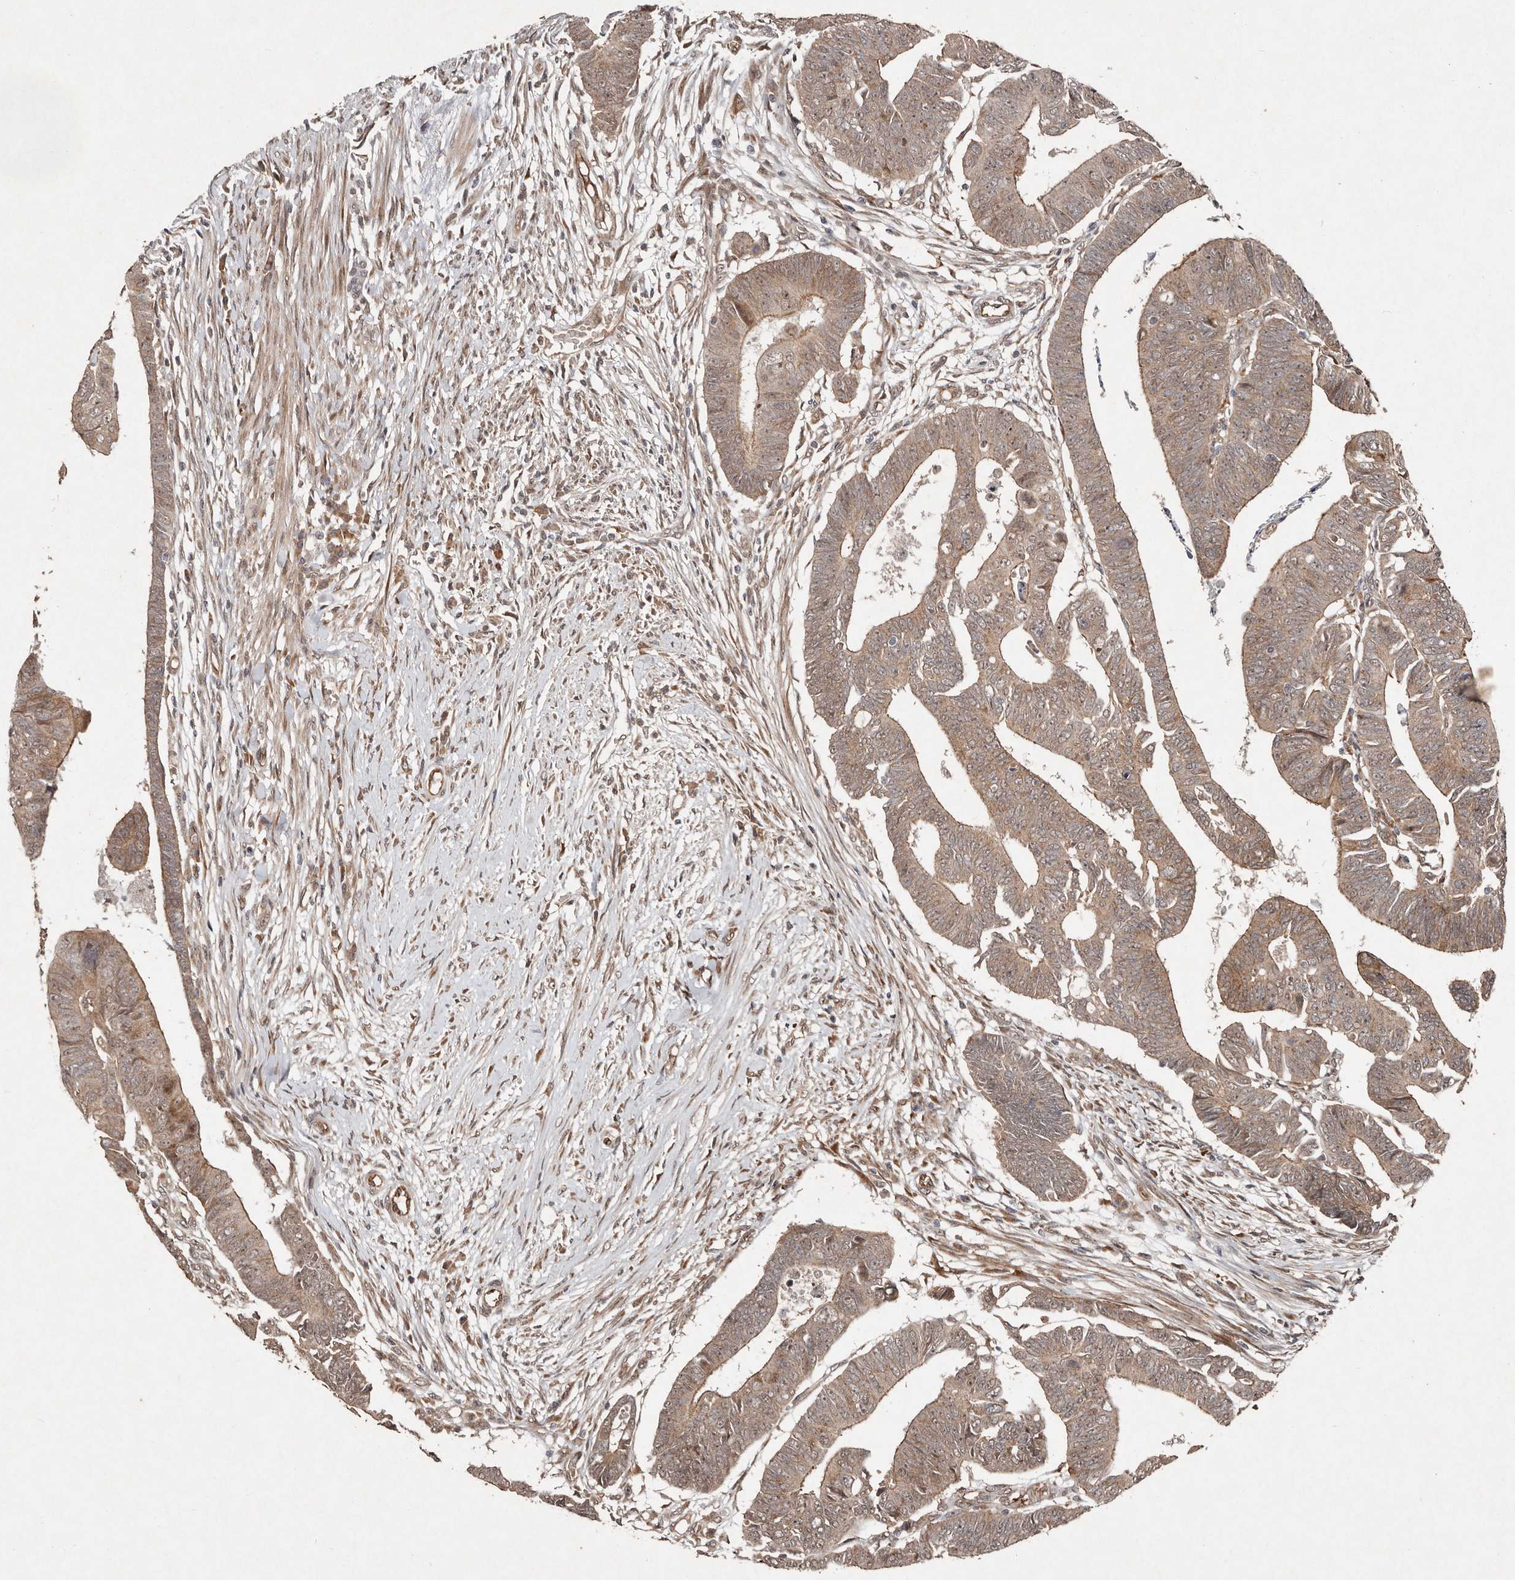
{"staining": {"intensity": "moderate", "quantity": ">75%", "location": "cytoplasmic/membranous"}, "tissue": "colorectal cancer", "cell_type": "Tumor cells", "image_type": "cancer", "snomed": [{"axis": "morphology", "description": "Adenocarcinoma, NOS"}, {"axis": "topography", "description": "Rectum"}], "caption": "Adenocarcinoma (colorectal) was stained to show a protein in brown. There is medium levels of moderate cytoplasmic/membranous positivity in approximately >75% of tumor cells. (brown staining indicates protein expression, while blue staining denotes nuclei).", "gene": "DIP2C", "patient": {"sex": "female", "age": 65}}